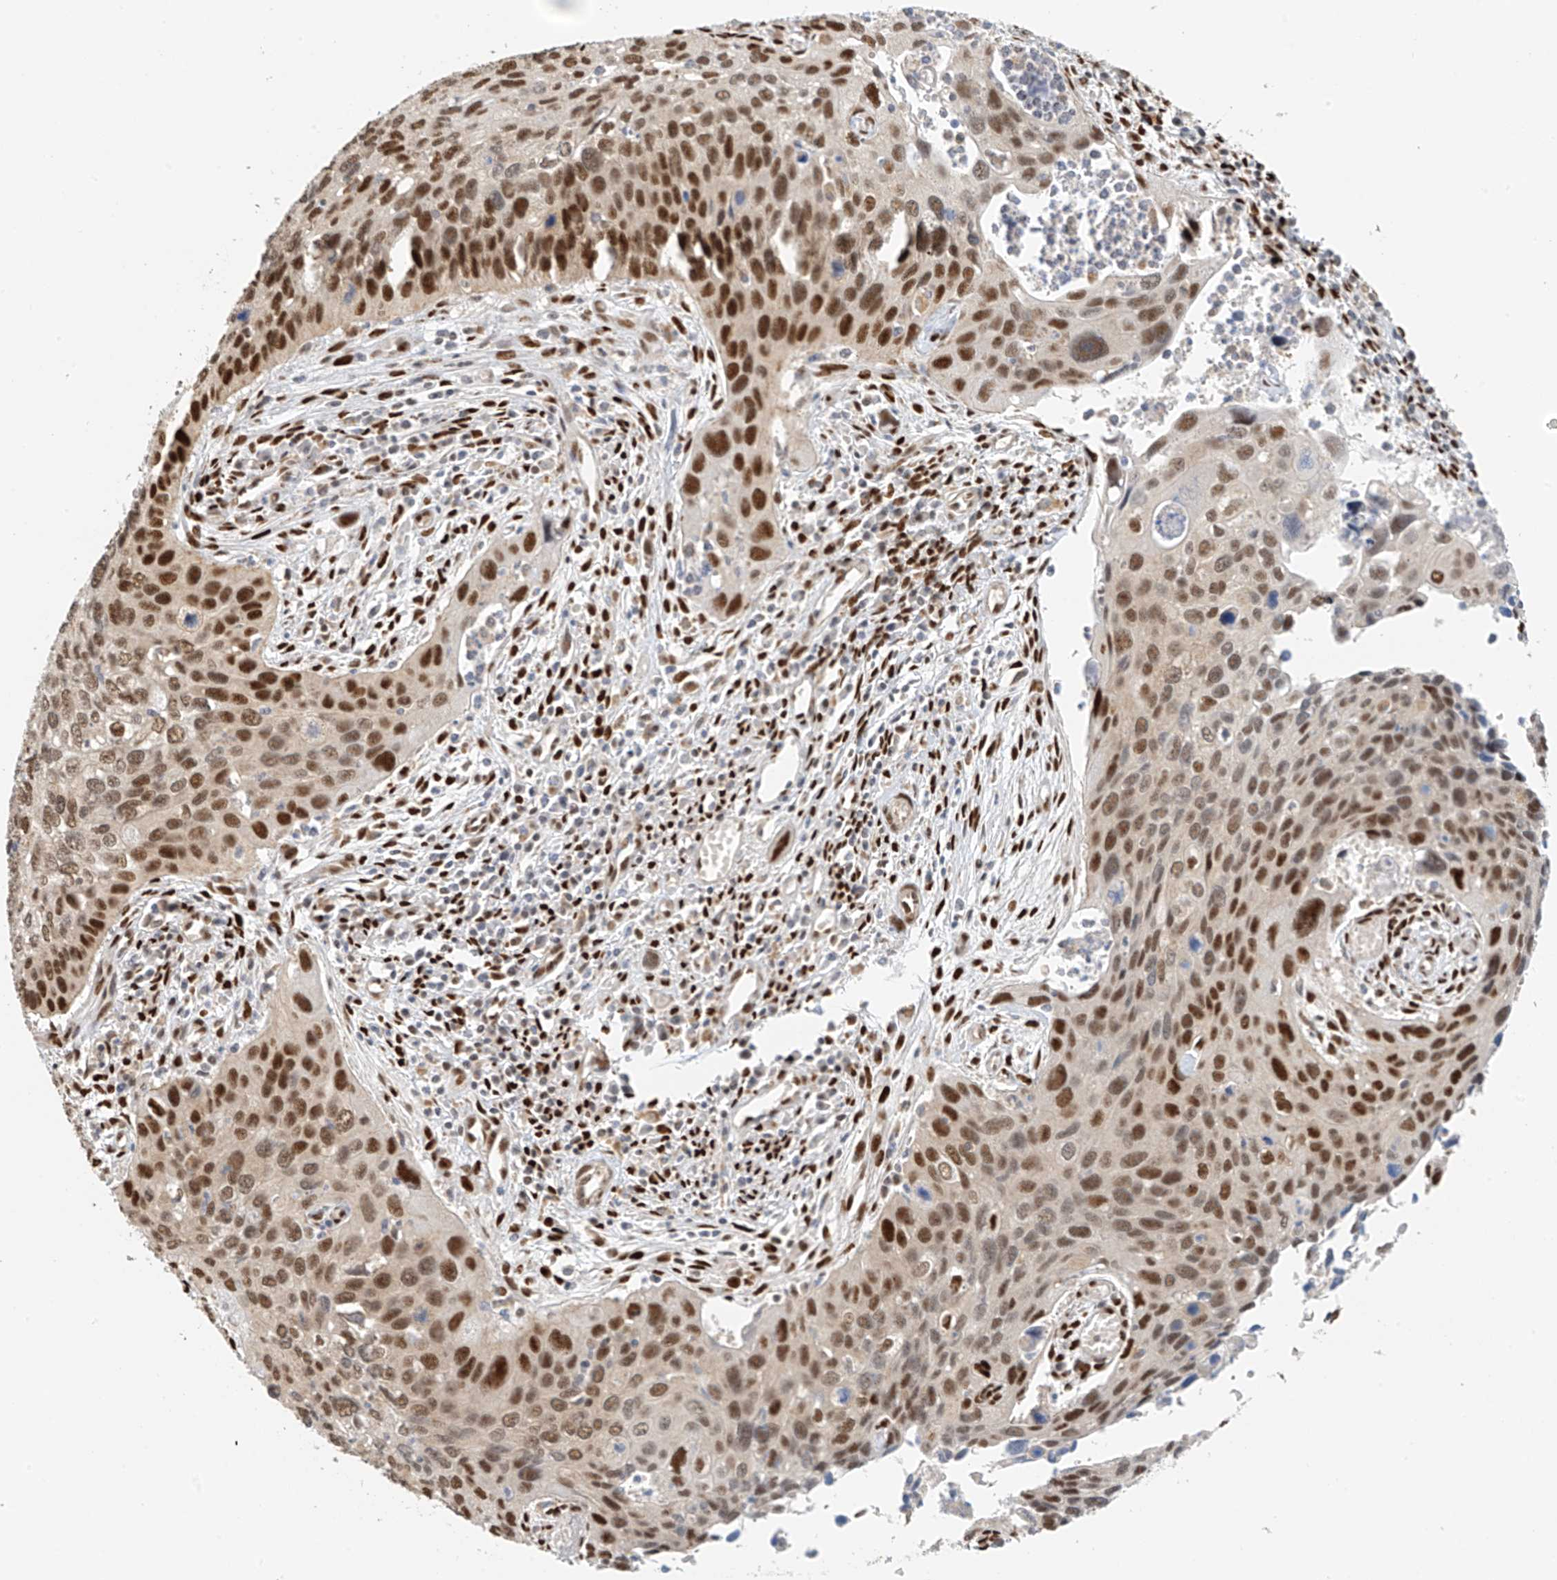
{"staining": {"intensity": "strong", "quantity": "25%-75%", "location": "nuclear"}, "tissue": "cervical cancer", "cell_type": "Tumor cells", "image_type": "cancer", "snomed": [{"axis": "morphology", "description": "Squamous cell carcinoma, NOS"}, {"axis": "topography", "description": "Cervix"}], "caption": "High-magnification brightfield microscopy of squamous cell carcinoma (cervical) stained with DAB (brown) and counterstained with hematoxylin (blue). tumor cells exhibit strong nuclear expression is identified in about25%-75% of cells.", "gene": "ZNF514", "patient": {"sex": "female", "age": 55}}